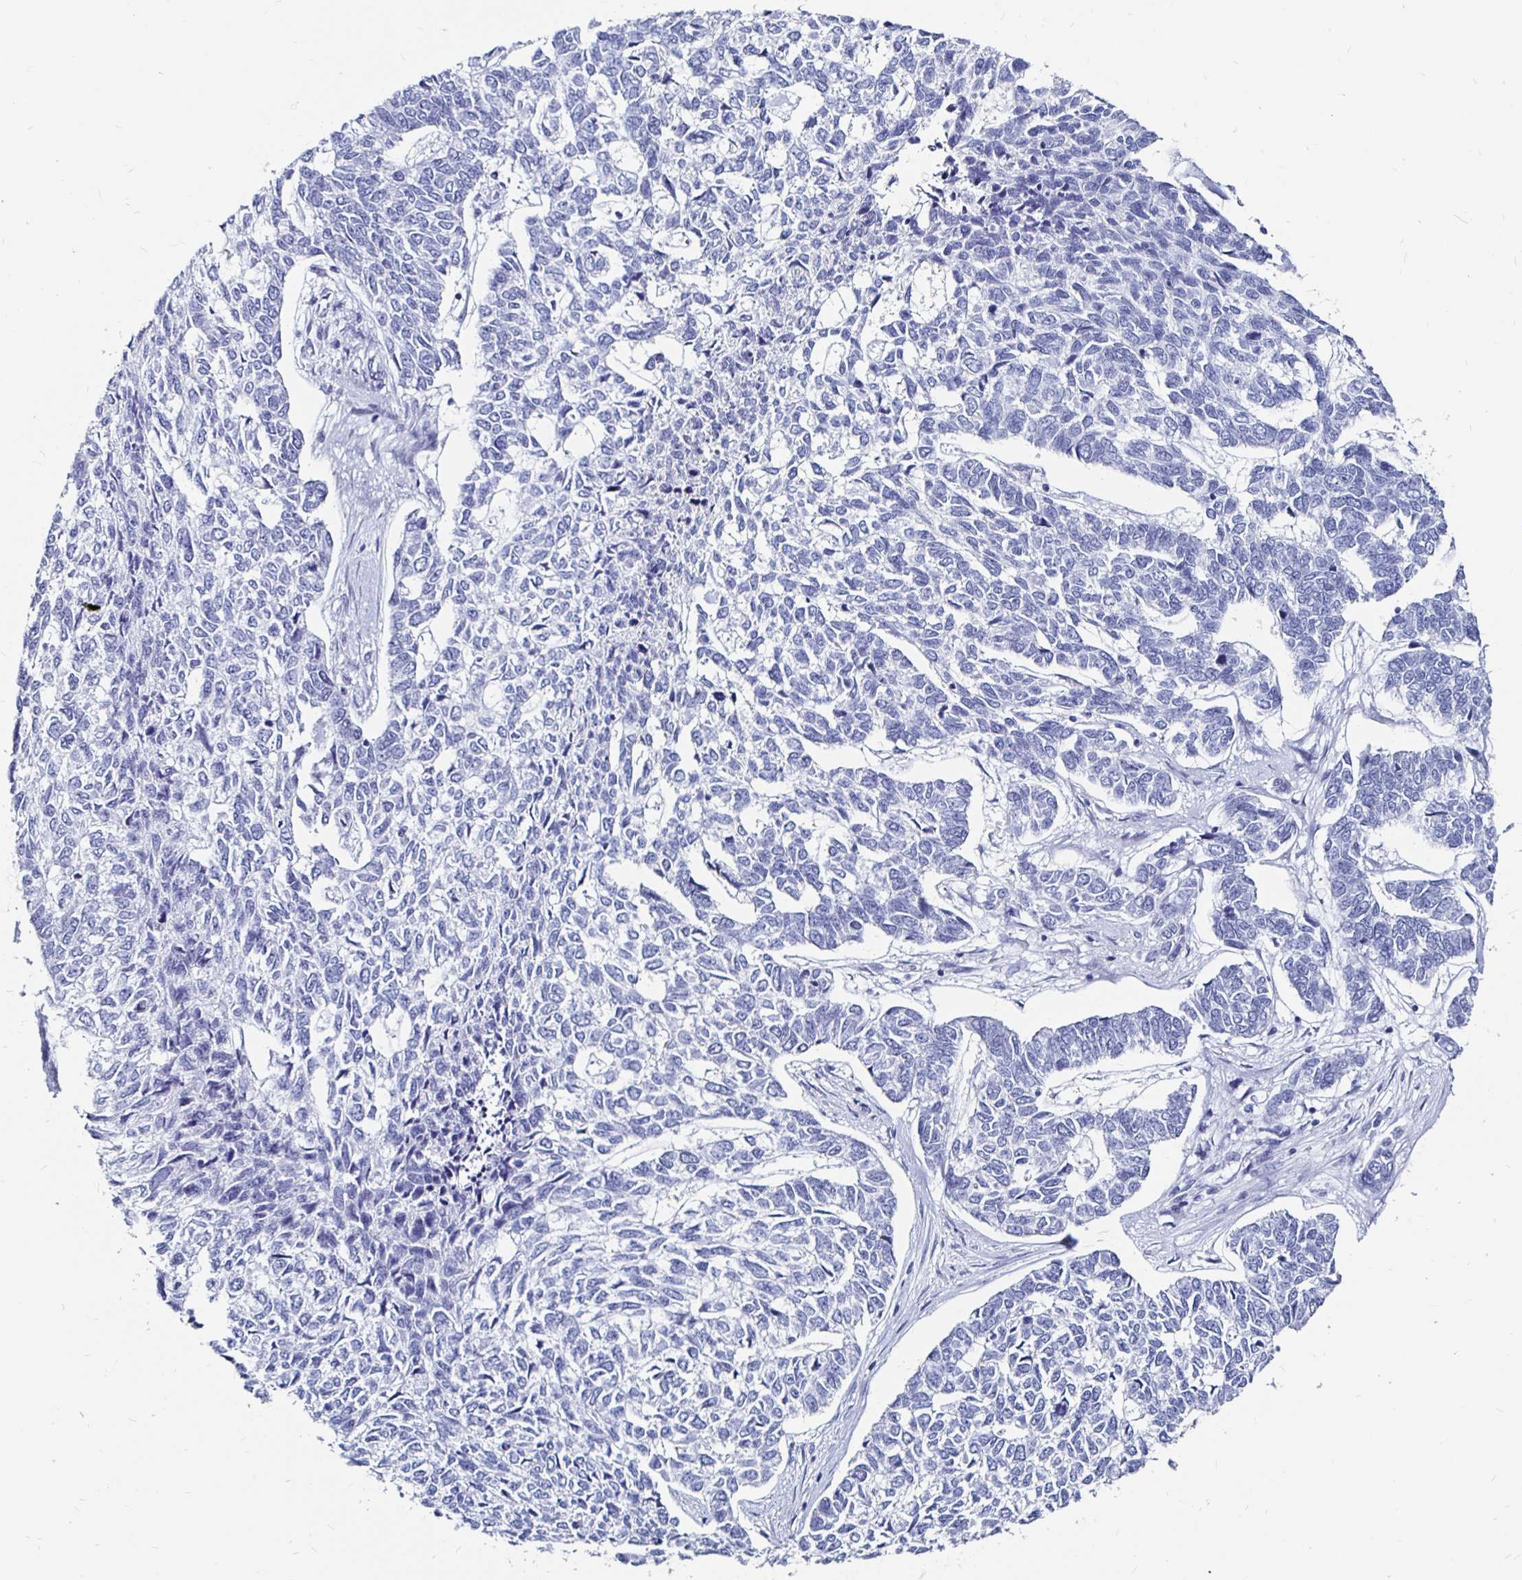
{"staining": {"intensity": "negative", "quantity": "none", "location": "none"}, "tissue": "skin cancer", "cell_type": "Tumor cells", "image_type": "cancer", "snomed": [{"axis": "morphology", "description": "Basal cell carcinoma"}, {"axis": "topography", "description": "Skin"}], "caption": "DAB immunohistochemical staining of skin cancer (basal cell carcinoma) displays no significant staining in tumor cells. (Immunohistochemistry (ihc), brightfield microscopy, high magnification).", "gene": "LUZP4", "patient": {"sex": "female", "age": 65}}